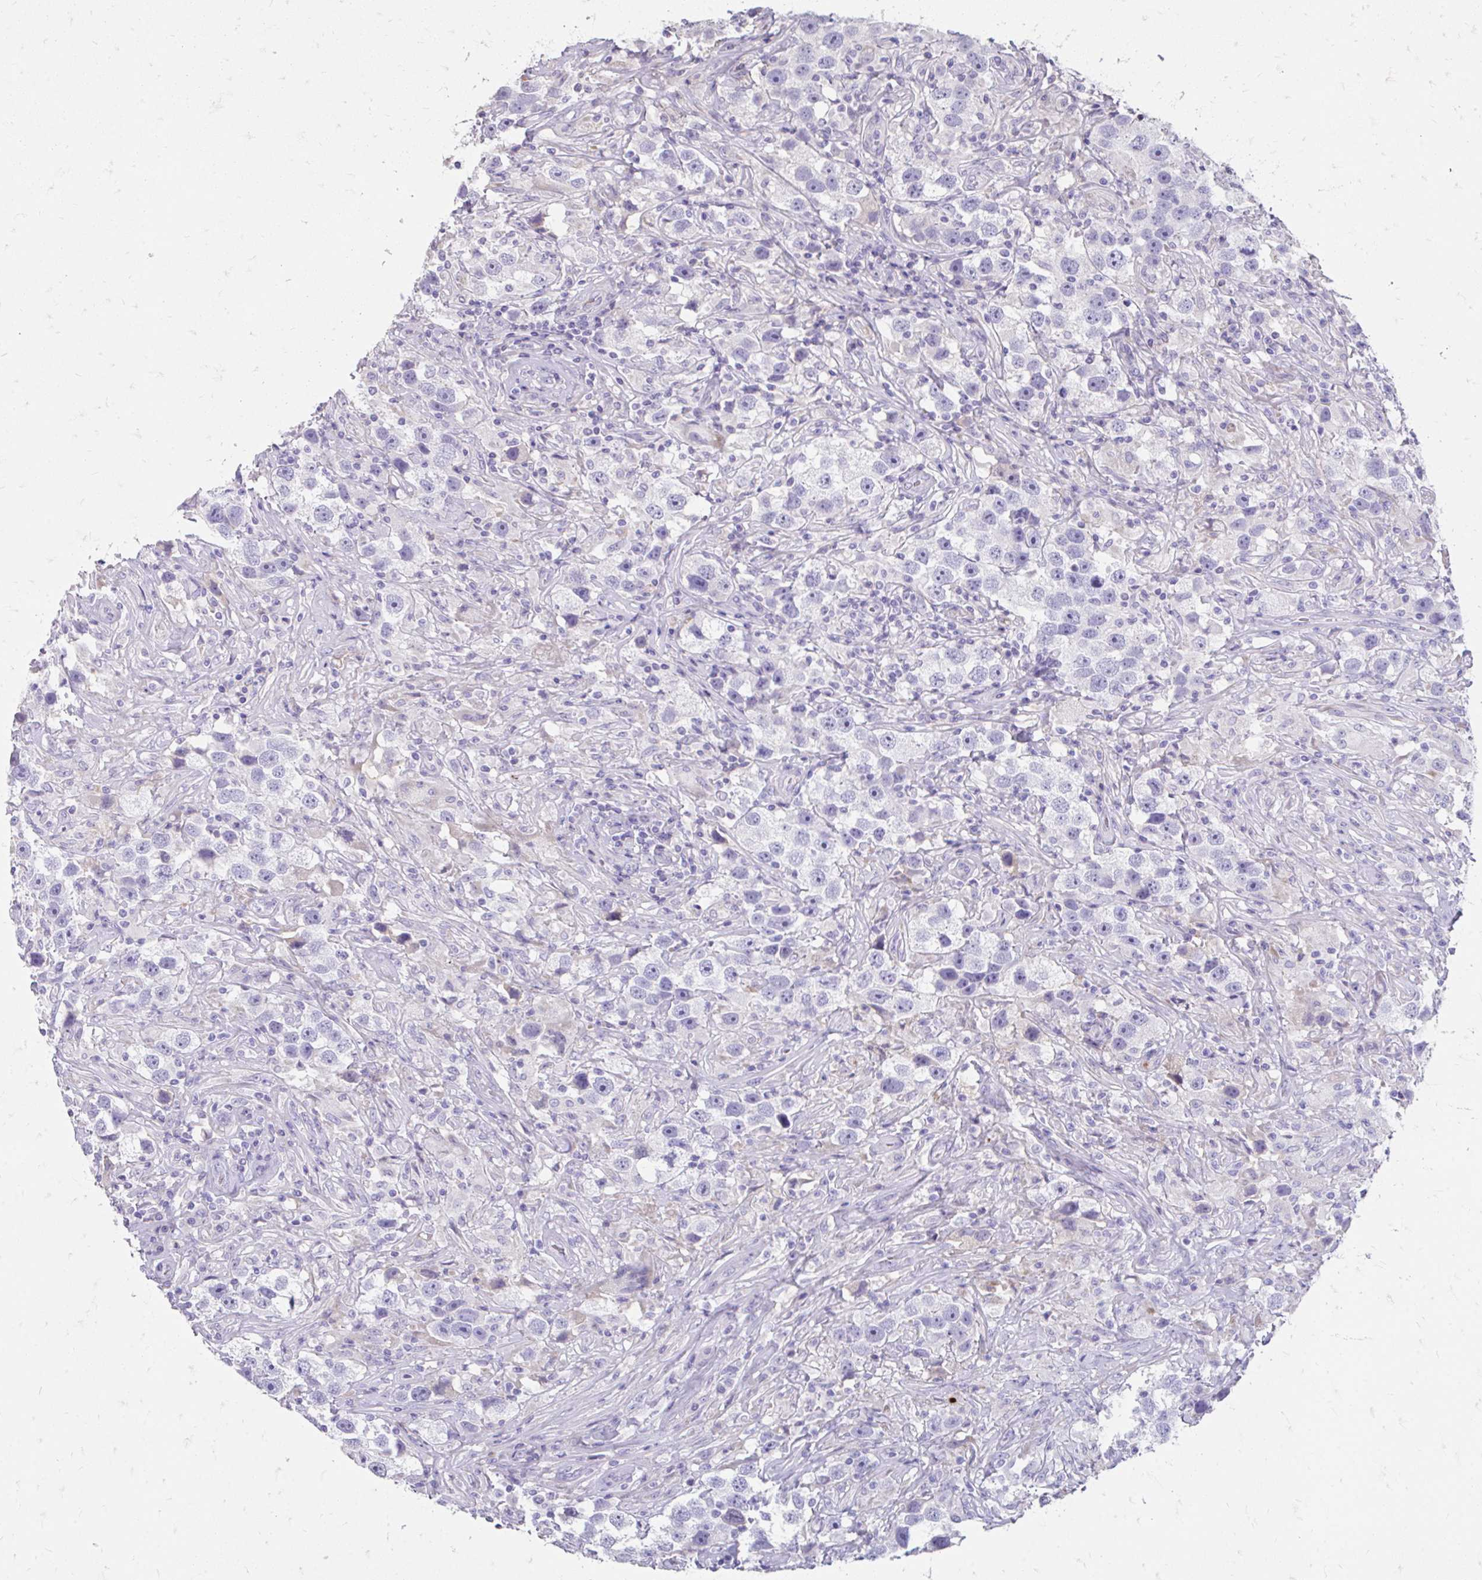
{"staining": {"intensity": "negative", "quantity": "none", "location": "none"}, "tissue": "testis cancer", "cell_type": "Tumor cells", "image_type": "cancer", "snomed": [{"axis": "morphology", "description": "Seminoma, NOS"}, {"axis": "topography", "description": "Testis"}], "caption": "This is an immunohistochemistry micrograph of human testis cancer (seminoma). There is no positivity in tumor cells.", "gene": "CFH", "patient": {"sex": "male", "age": 49}}